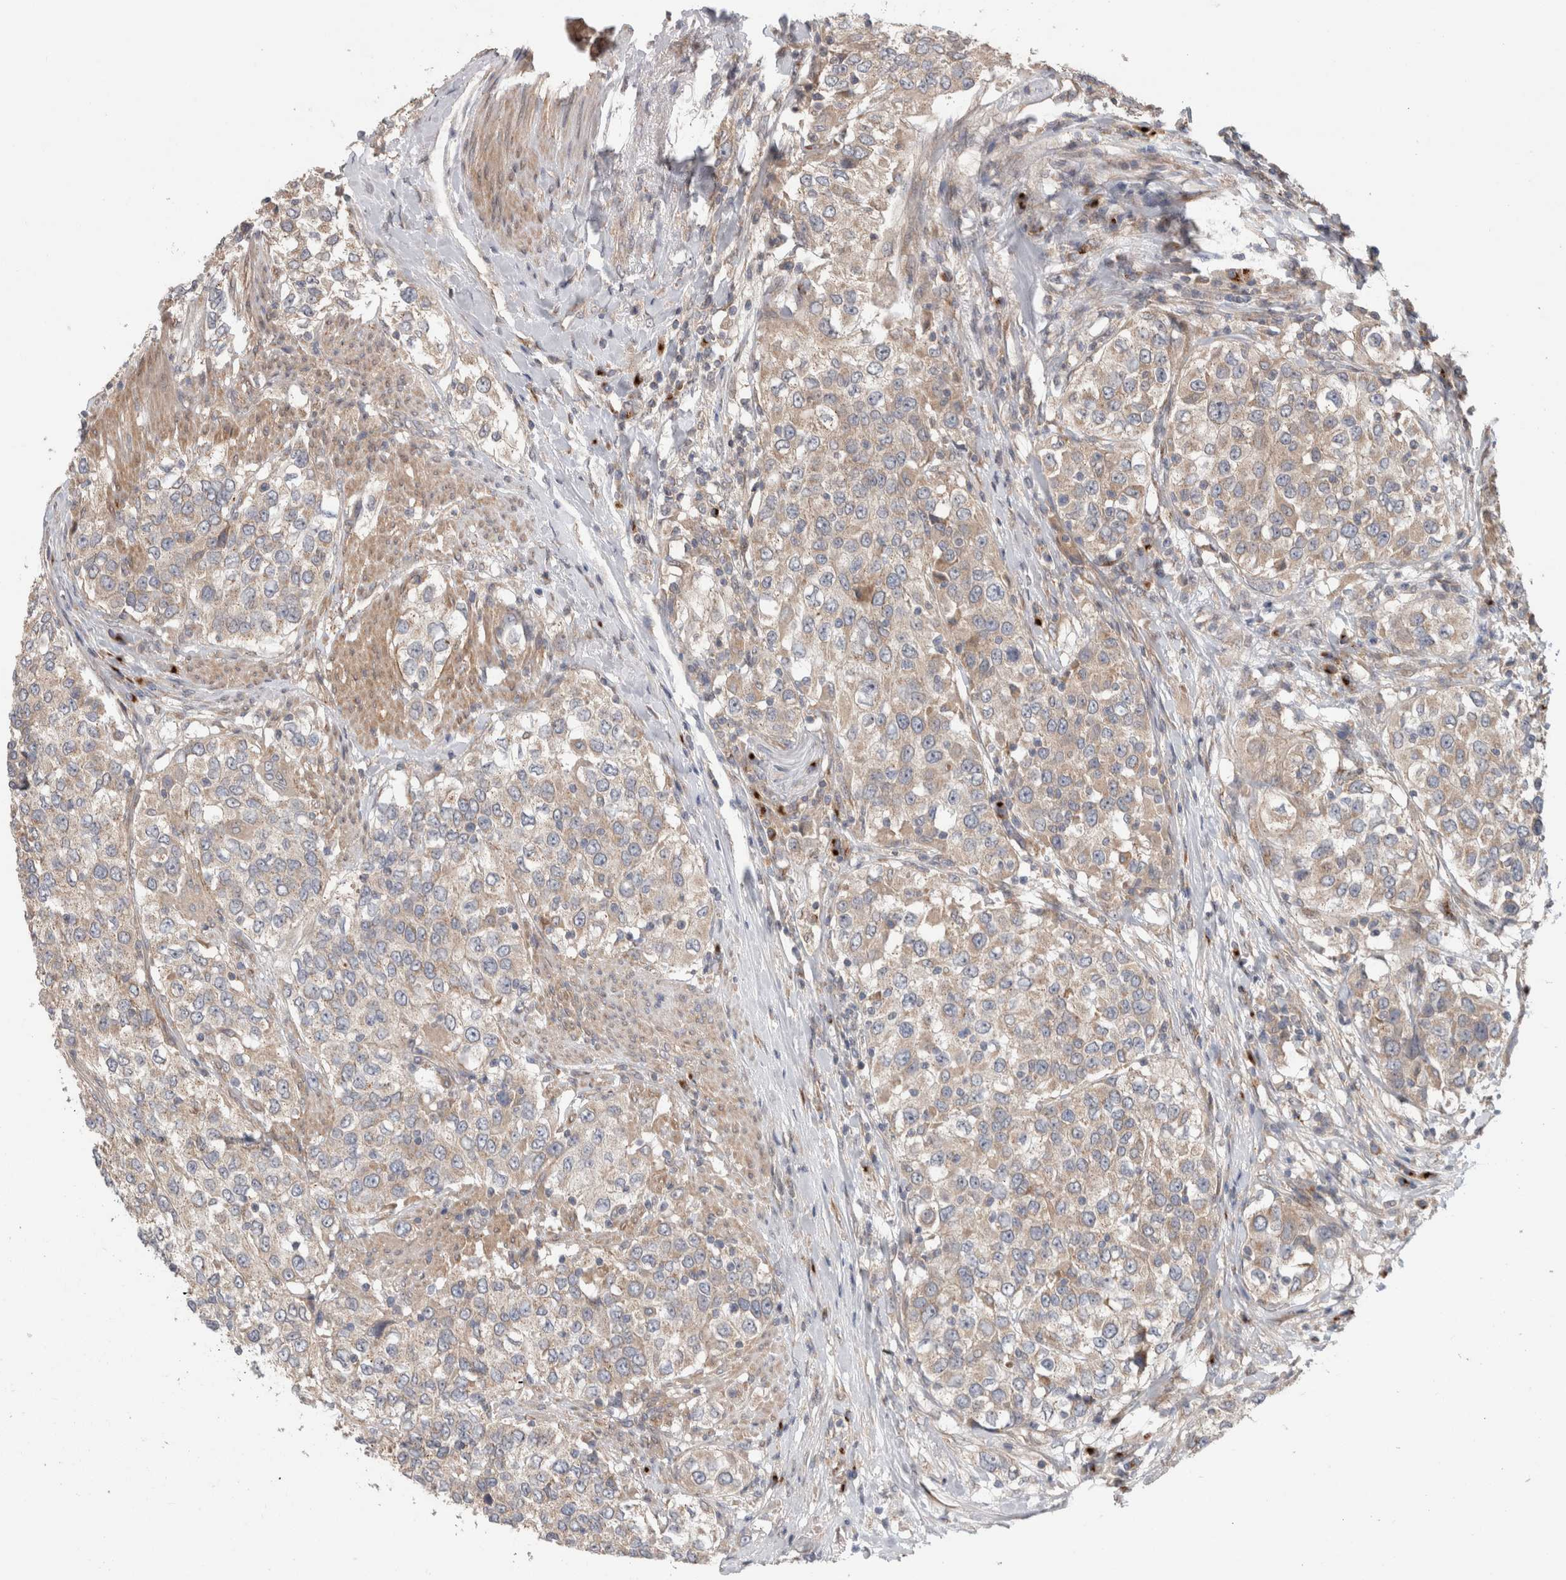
{"staining": {"intensity": "weak", "quantity": ">75%", "location": "cytoplasmic/membranous"}, "tissue": "urothelial cancer", "cell_type": "Tumor cells", "image_type": "cancer", "snomed": [{"axis": "morphology", "description": "Urothelial carcinoma, High grade"}, {"axis": "topography", "description": "Urinary bladder"}], "caption": "Tumor cells reveal low levels of weak cytoplasmic/membranous staining in about >75% of cells in human urothelial carcinoma (high-grade). The protein of interest is stained brown, and the nuclei are stained in blue (DAB IHC with brightfield microscopy, high magnification).", "gene": "TRIM5", "patient": {"sex": "female", "age": 80}}